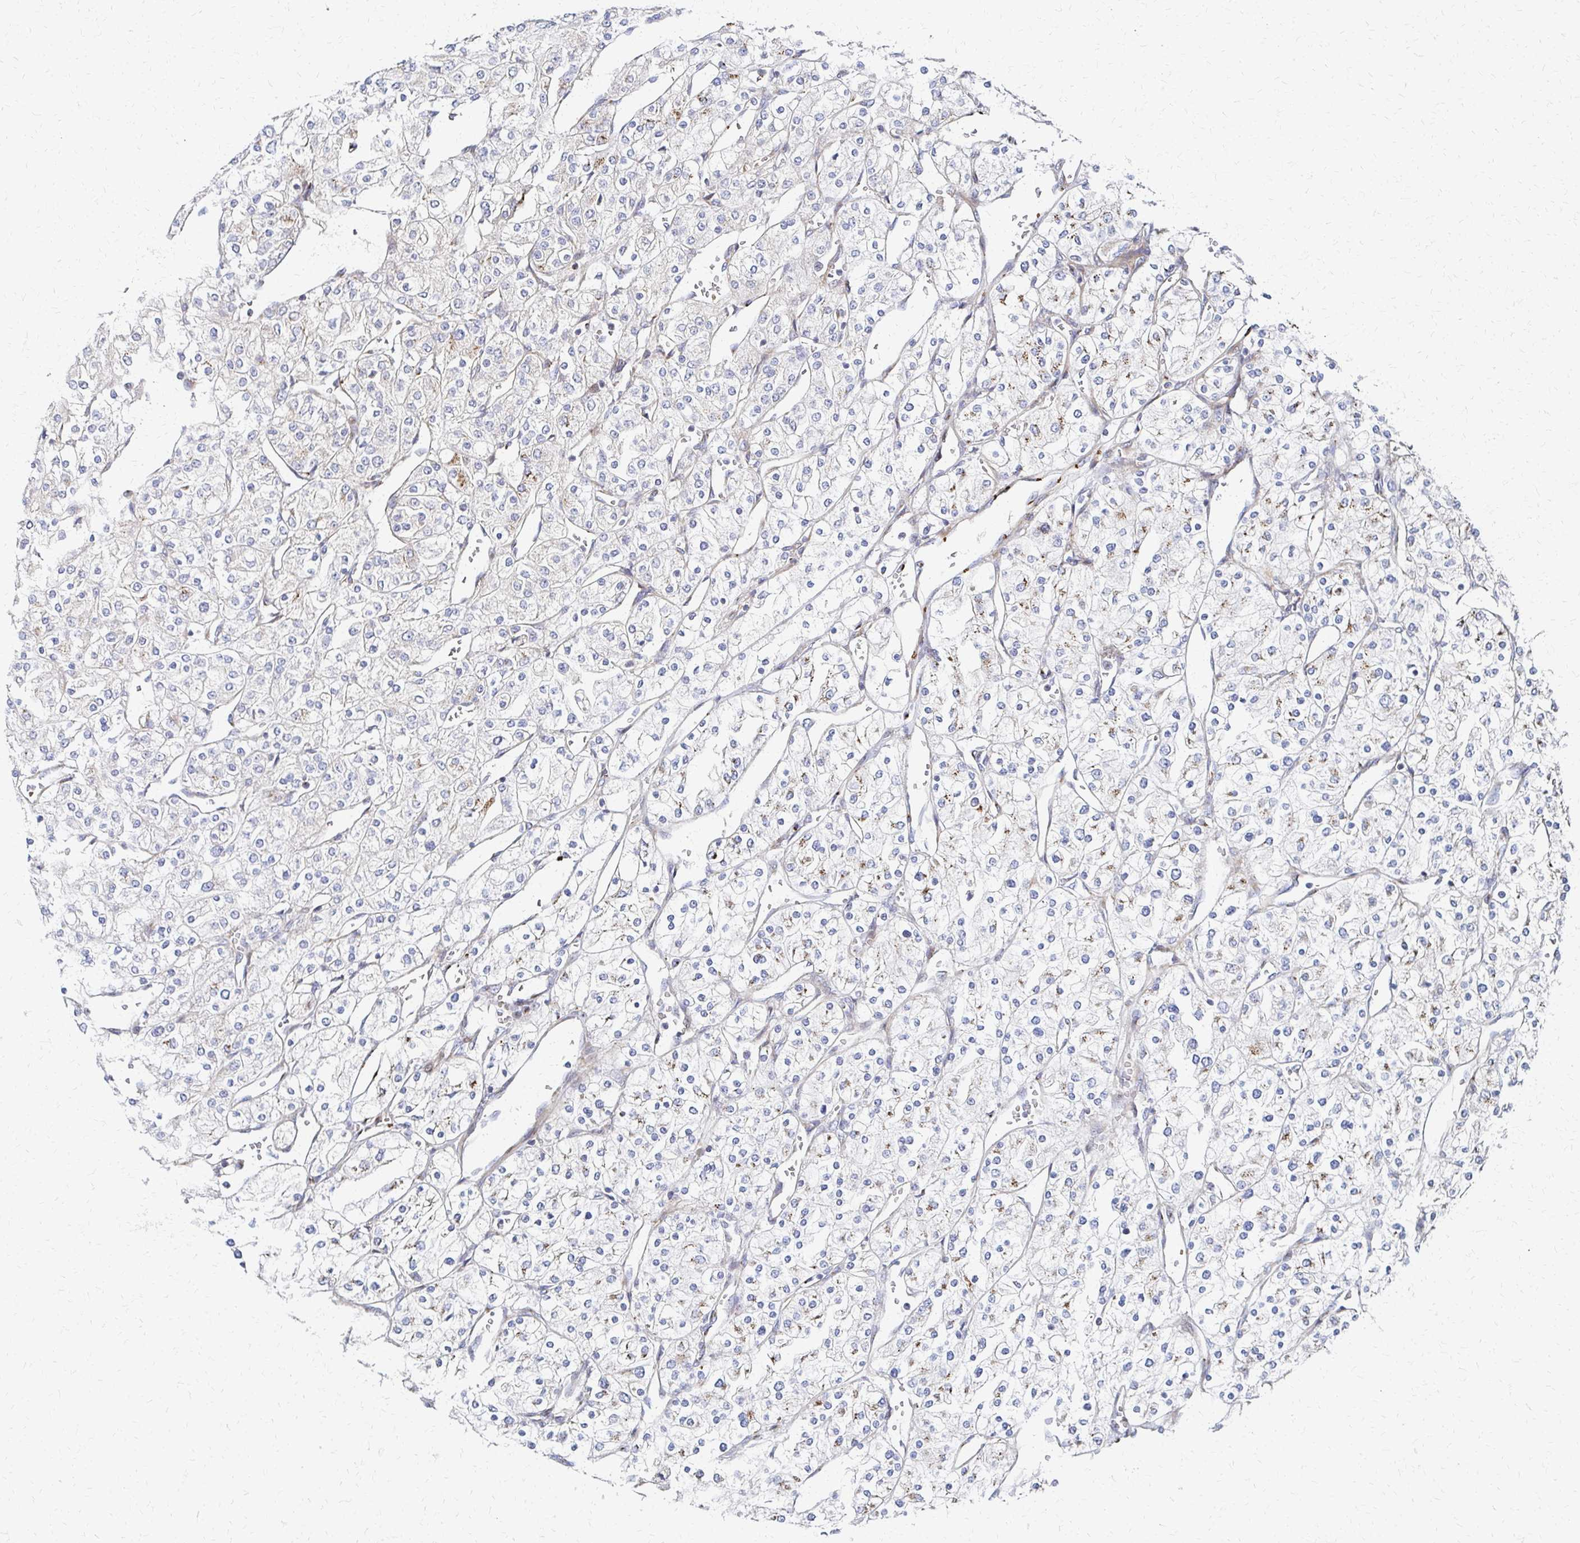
{"staining": {"intensity": "weak", "quantity": "<25%", "location": "cytoplasmic/membranous"}, "tissue": "renal cancer", "cell_type": "Tumor cells", "image_type": "cancer", "snomed": [{"axis": "morphology", "description": "Adenocarcinoma, NOS"}, {"axis": "topography", "description": "Kidney"}], "caption": "Immunohistochemistry histopathology image of neoplastic tissue: renal cancer stained with DAB (3,3'-diaminobenzidine) shows no significant protein positivity in tumor cells. Brightfield microscopy of immunohistochemistry stained with DAB (brown) and hematoxylin (blue), captured at high magnification.", "gene": "MAN1A1", "patient": {"sex": "male", "age": 80}}